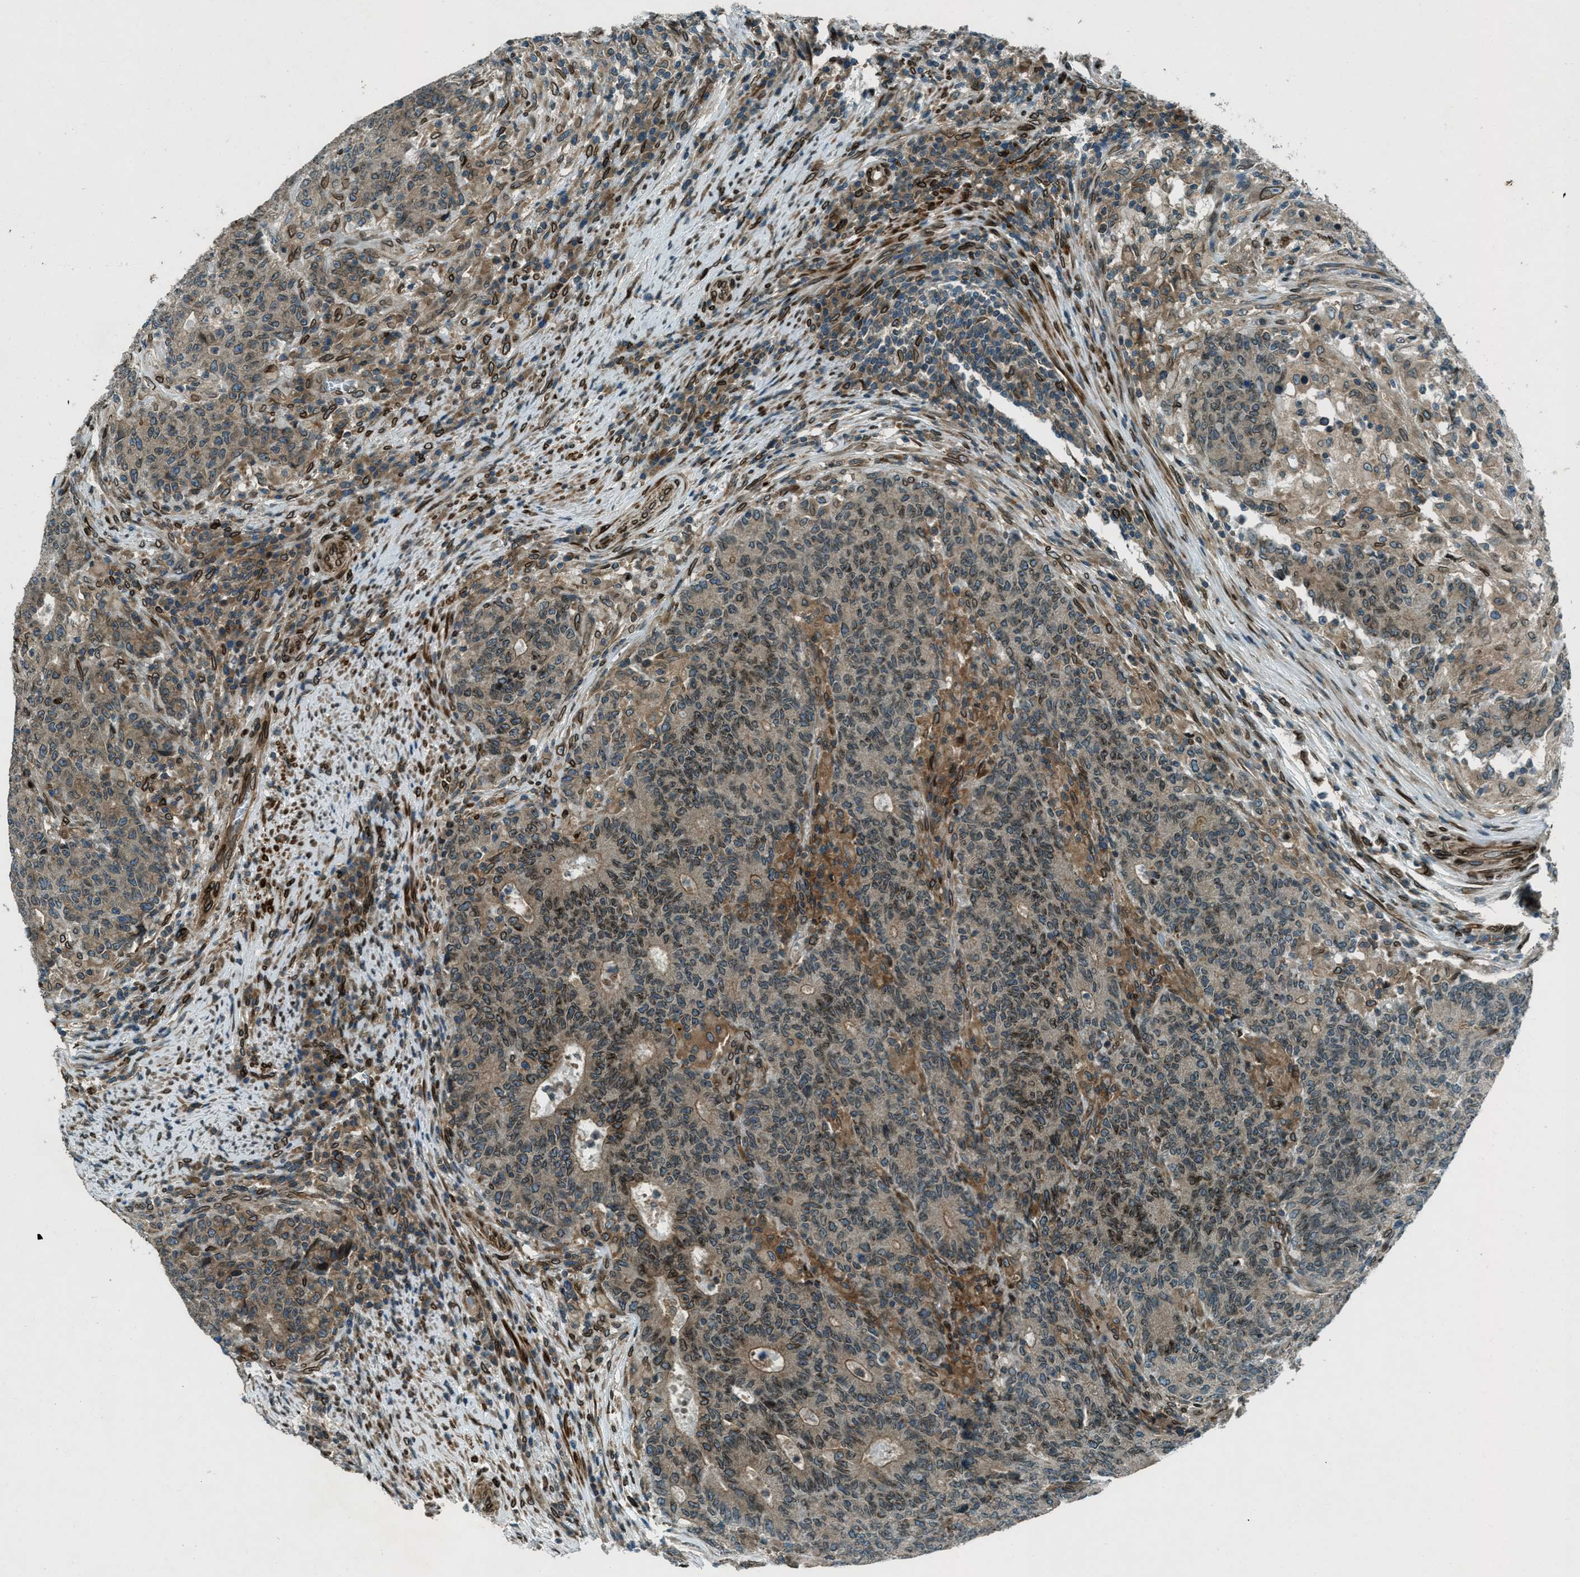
{"staining": {"intensity": "moderate", "quantity": ">75%", "location": "cytoplasmic/membranous,nuclear"}, "tissue": "colorectal cancer", "cell_type": "Tumor cells", "image_type": "cancer", "snomed": [{"axis": "morphology", "description": "Normal tissue, NOS"}, {"axis": "morphology", "description": "Adenocarcinoma, NOS"}, {"axis": "topography", "description": "Colon"}], "caption": "Tumor cells reveal medium levels of moderate cytoplasmic/membranous and nuclear staining in approximately >75% of cells in adenocarcinoma (colorectal).", "gene": "LEMD2", "patient": {"sex": "female", "age": 75}}